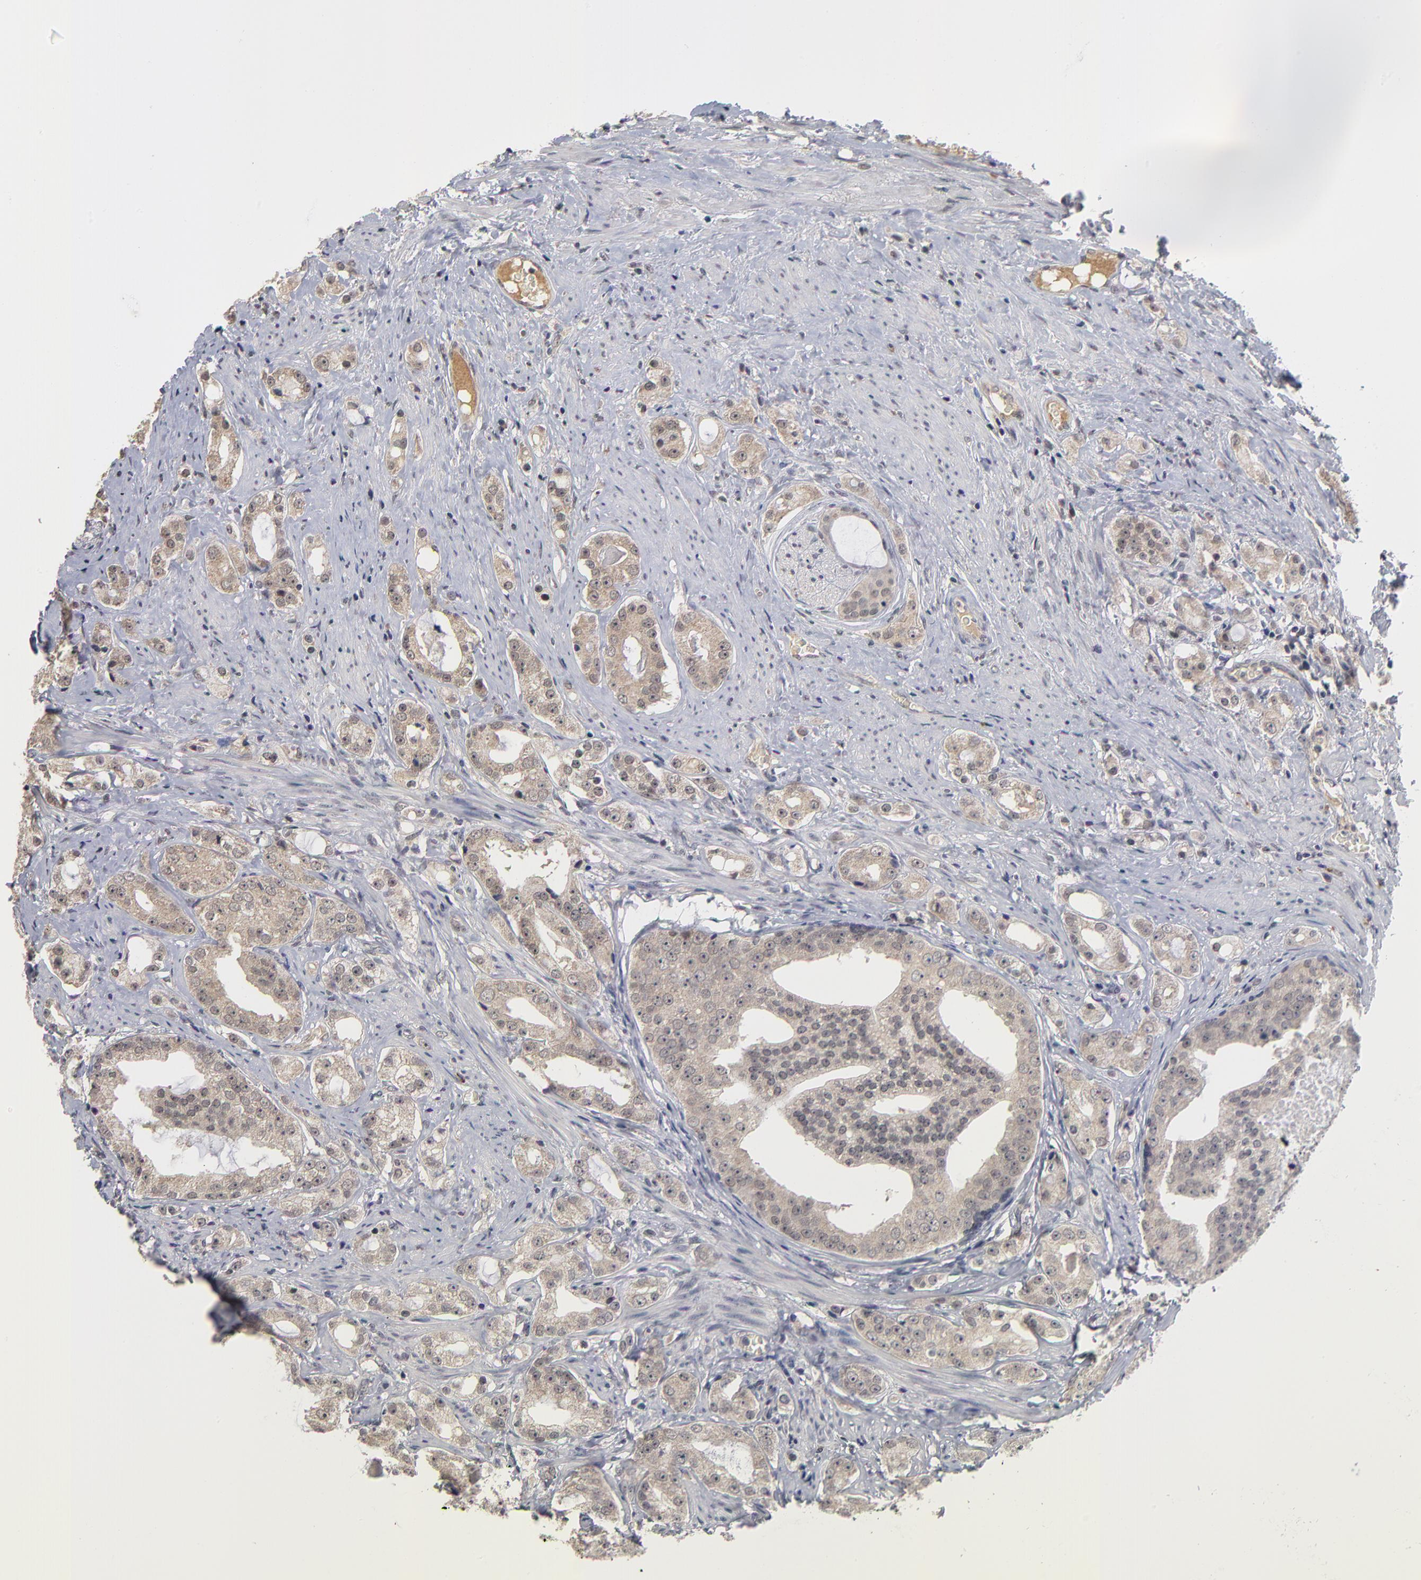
{"staining": {"intensity": "weak", "quantity": ">75%", "location": "cytoplasmic/membranous"}, "tissue": "prostate cancer", "cell_type": "Tumor cells", "image_type": "cancer", "snomed": [{"axis": "morphology", "description": "Adenocarcinoma, High grade"}, {"axis": "topography", "description": "Prostate"}], "caption": "Weak cytoplasmic/membranous expression for a protein is present in about >75% of tumor cells of prostate high-grade adenocarcinoma using immunohistochemistry (IHC).", "gene": "WSB1", "patient": {"sex": "male", "age": 68}}